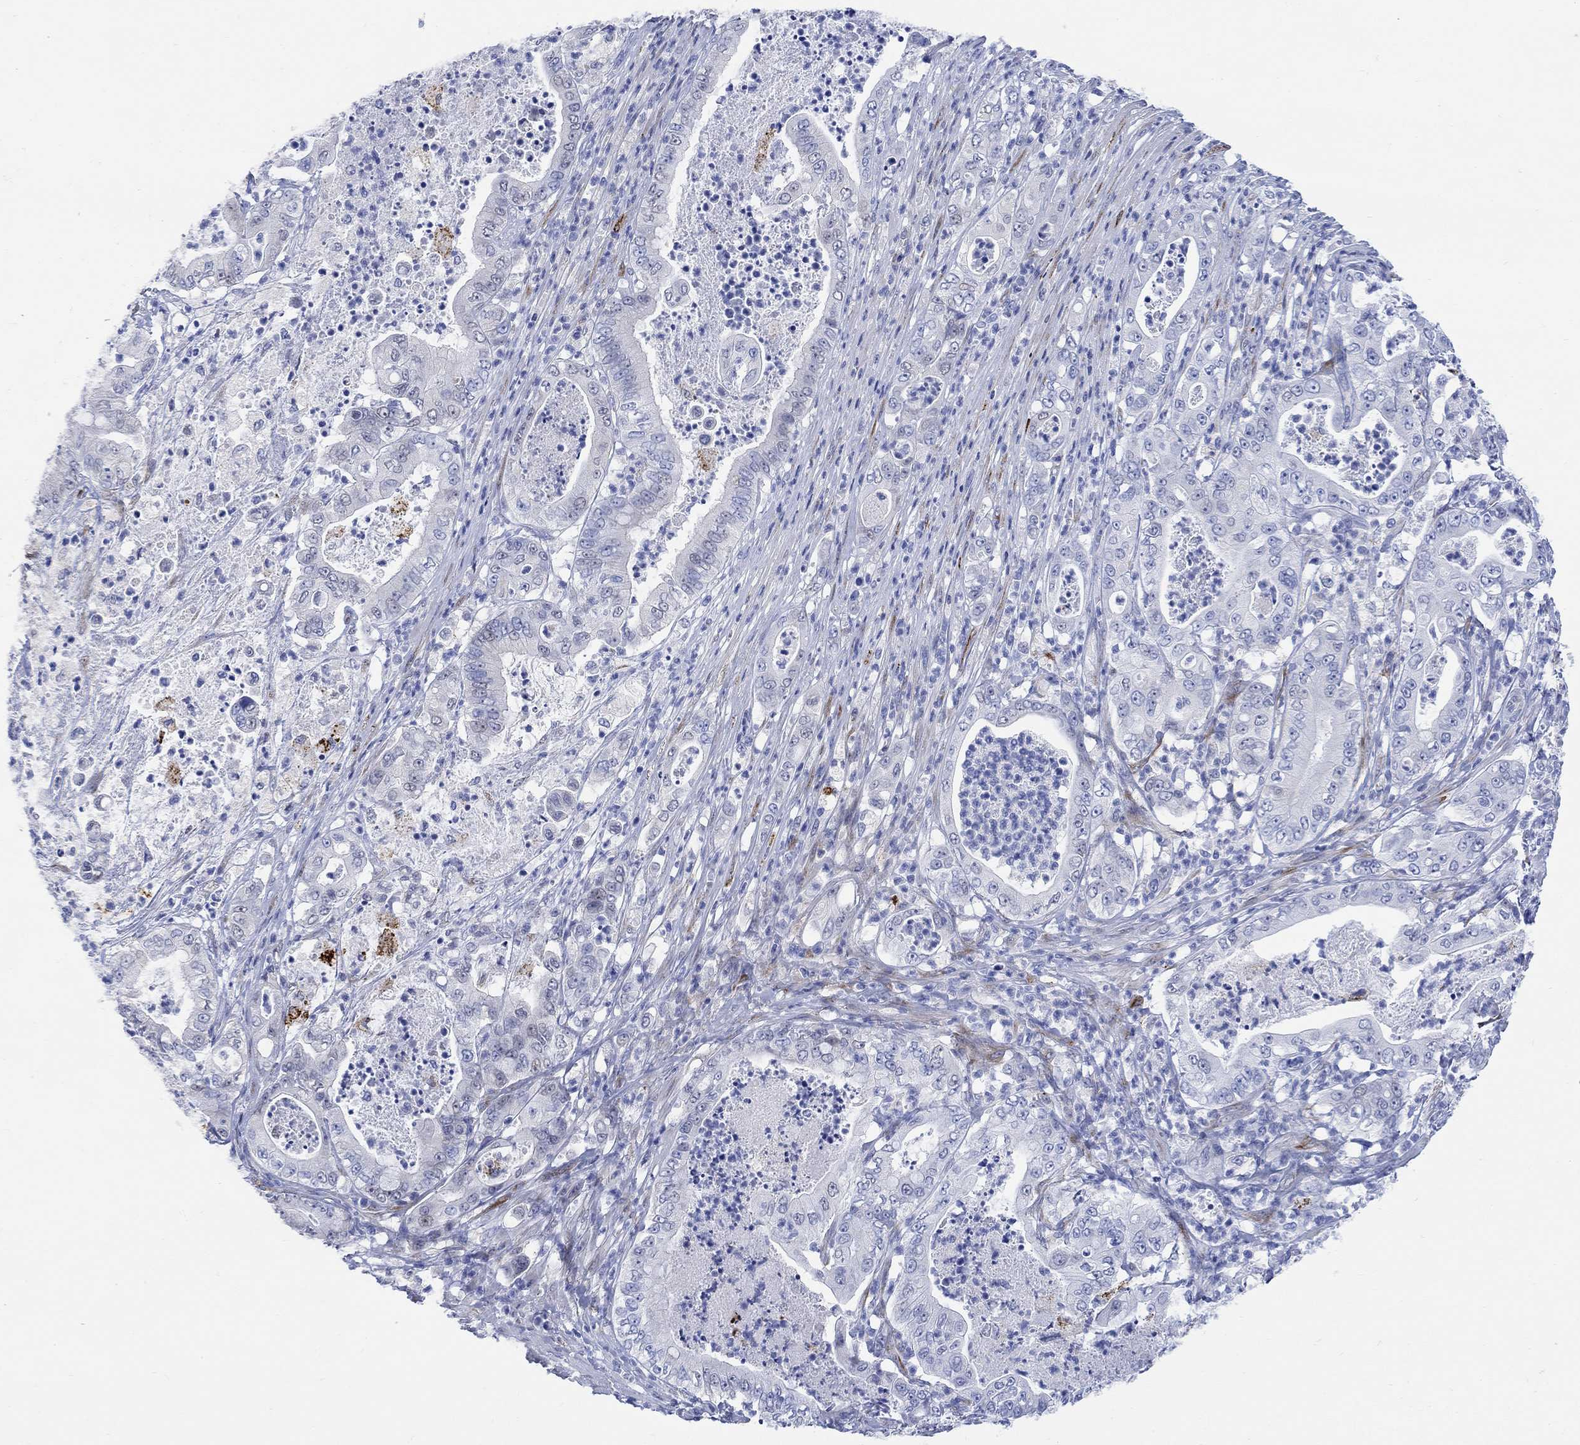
{"staining": {"intensity": "negative", "quantity": "none", "location": "none"}, "tissue": "pancreatic cancer", "cell_type": "Tumor cells", "image_type": "cancer", "snomed": [{"axis": "morphology", "description": "Adenocarcinoma, NOS"}, {"axis": "topography", "description": "Pancreas"}], "caption": "The photomicrograph reveals no significant expression in tumor cells of pancreatic cancer.", "gene": "MYL1", "patient": {"sex": "male", "age": 71}}